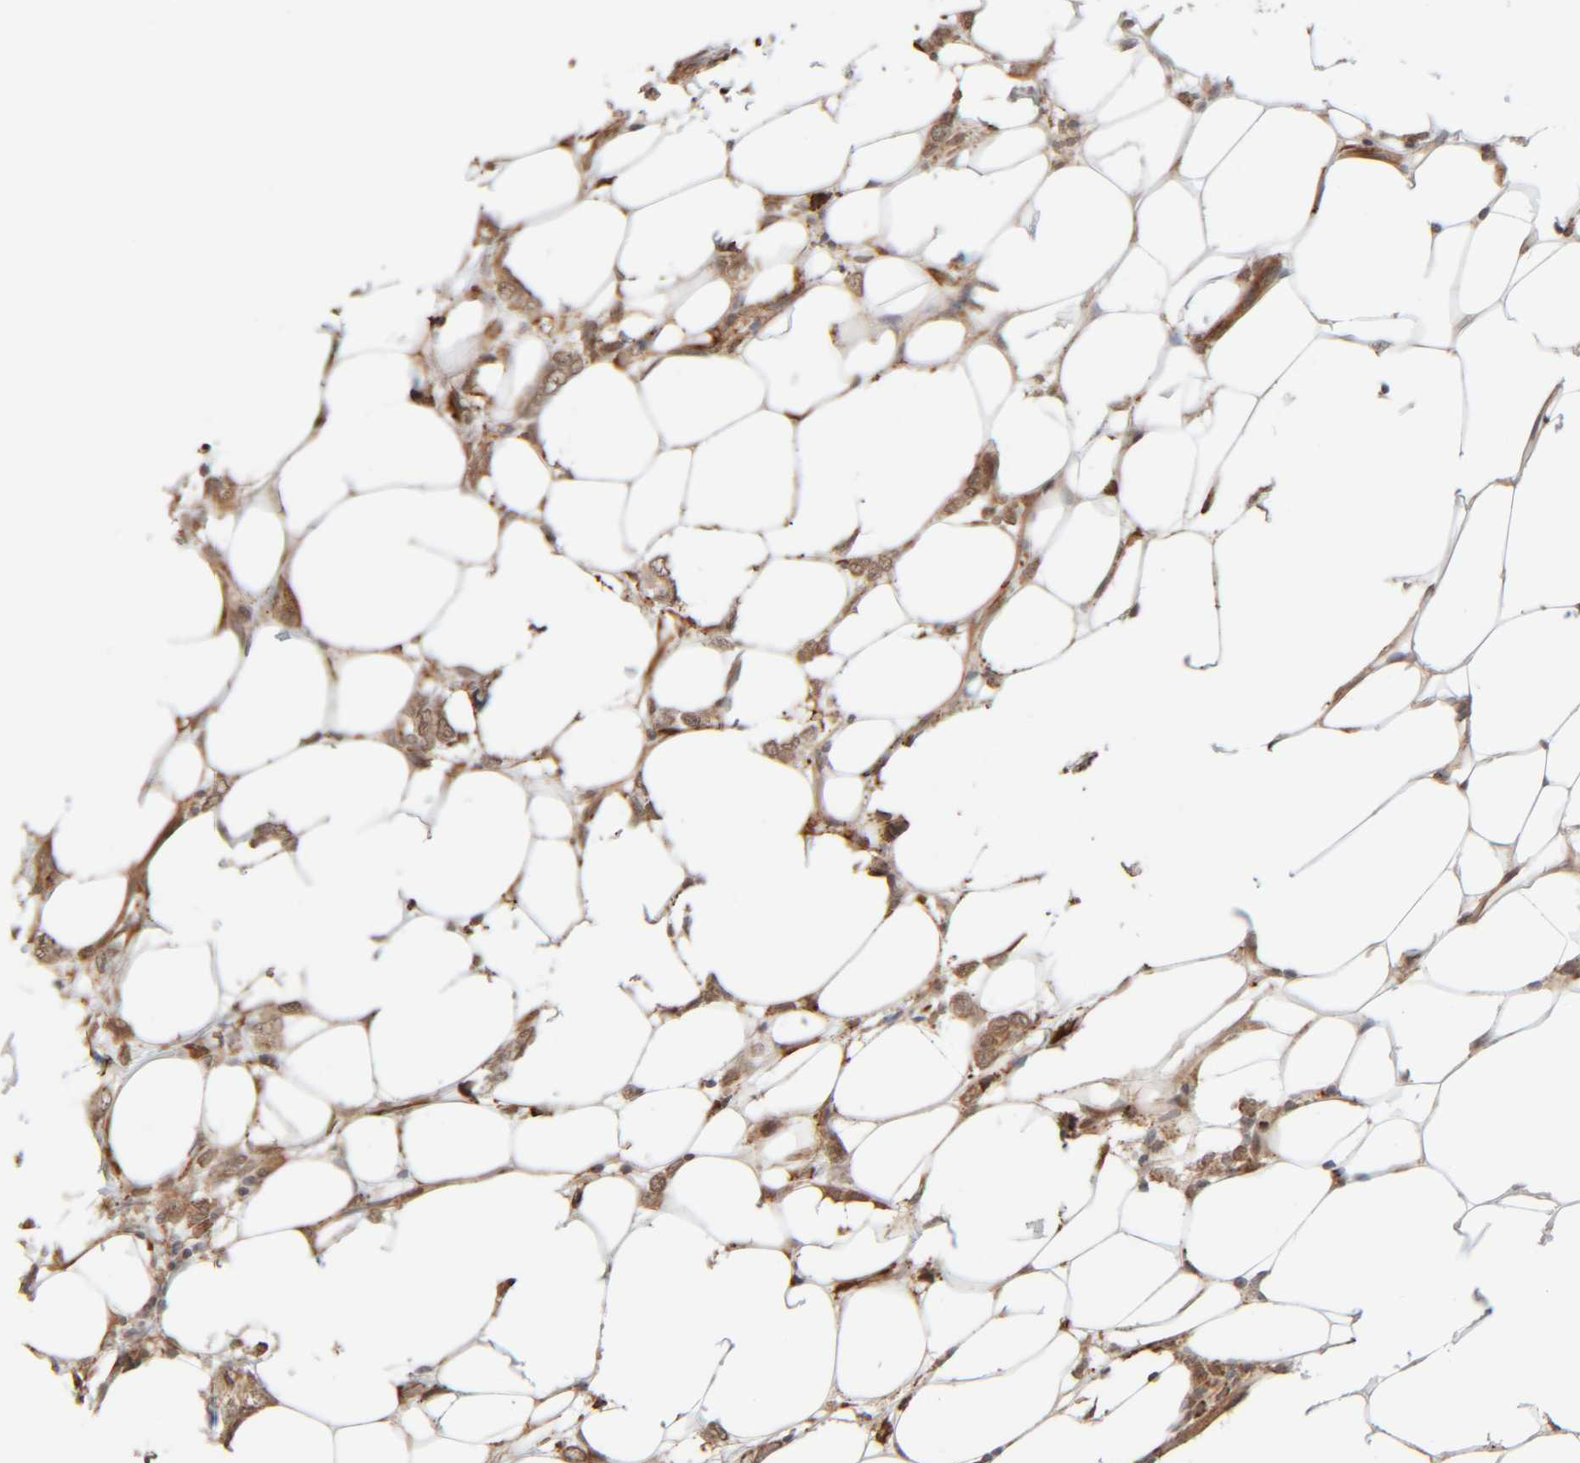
{"staining": {"intensity": "moderate", "quantity": ">75%", "location": "cytoplasmic/membranous"}, "tissue": "breast cancer", "cell_type": "Tumor cells", "image_type": "cancer", "snomed": [{"axis": "morphology", "description": "Normal tissue, NOS"}, {"axis": "morphology", "description": "Lobular carcinoma"}, {"axis": "topography", "description": "Breast"}], "caption": "IHC of breast cancer displays medium levels of moderate cytoplasmic/membranous staining in approximately >75% of tumor cells.", "gene": "INTS1", "patient": {"sex": "female", "age": 47}}